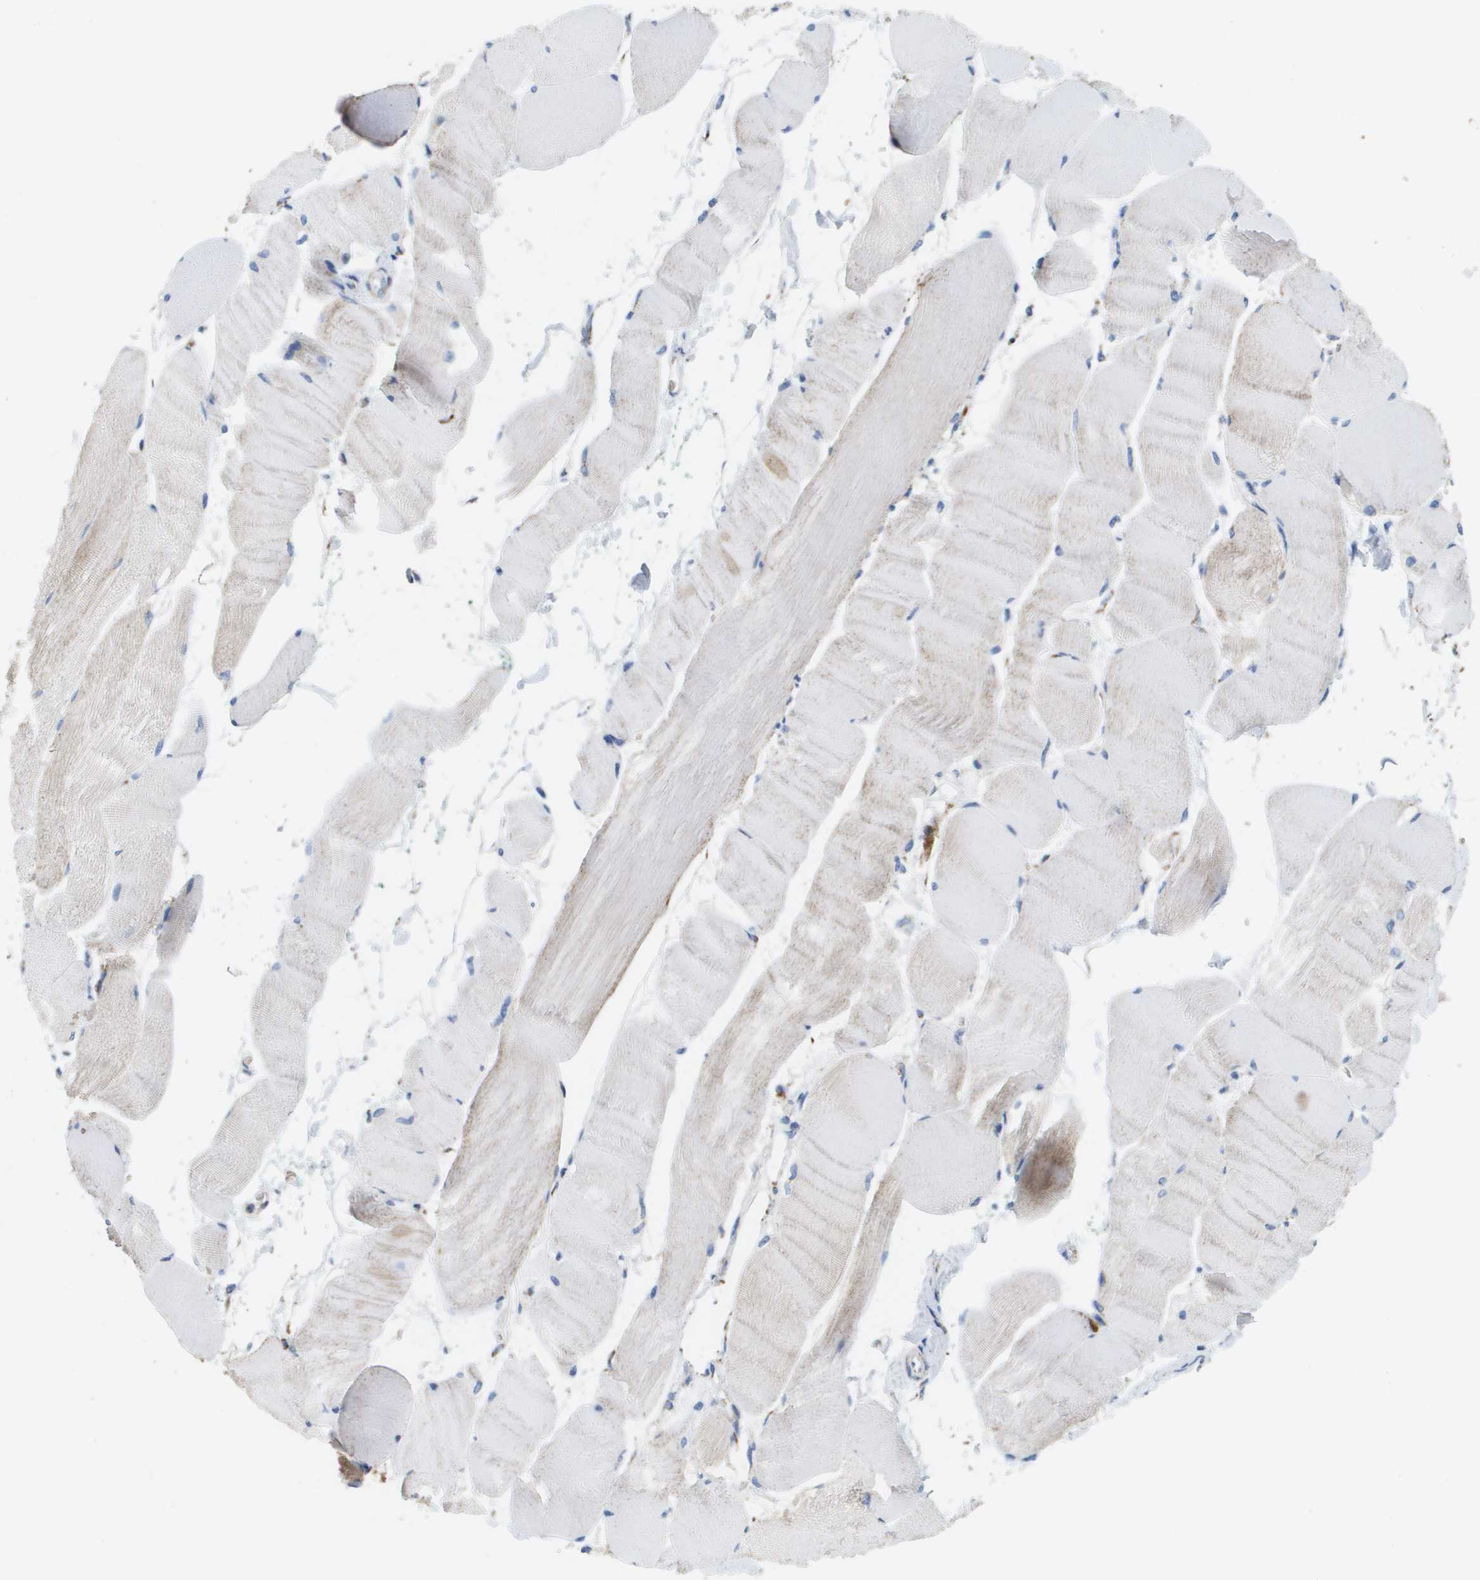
{"staining": {"intensity": "moderate", "quantity": "25%-75%", "location": "cytoplasmic/membranous"}, "tissue": "skeletal muscle", "cell_type": "Myocytes", "image_type": "normal", "snomed": [{"axis": "morphology", "description": "Normal tissue, NOS"}, {"axis": "morphology", "description": "Squamous cell carcinoma, NOS"}, {"axis": "topography", "description": "Skeletal muscle"}], "caption": "Immunohistochemistry (IHC) photomicrograph of normal skeletal muscle stained for a protein (brown), which exhibits medium levels of moderate cytoplasmic/membranous positivity in about 25%-75% of myocytes.", "gene": "ATP5F1B", "patient": {"sex": "male", "age": 51}}